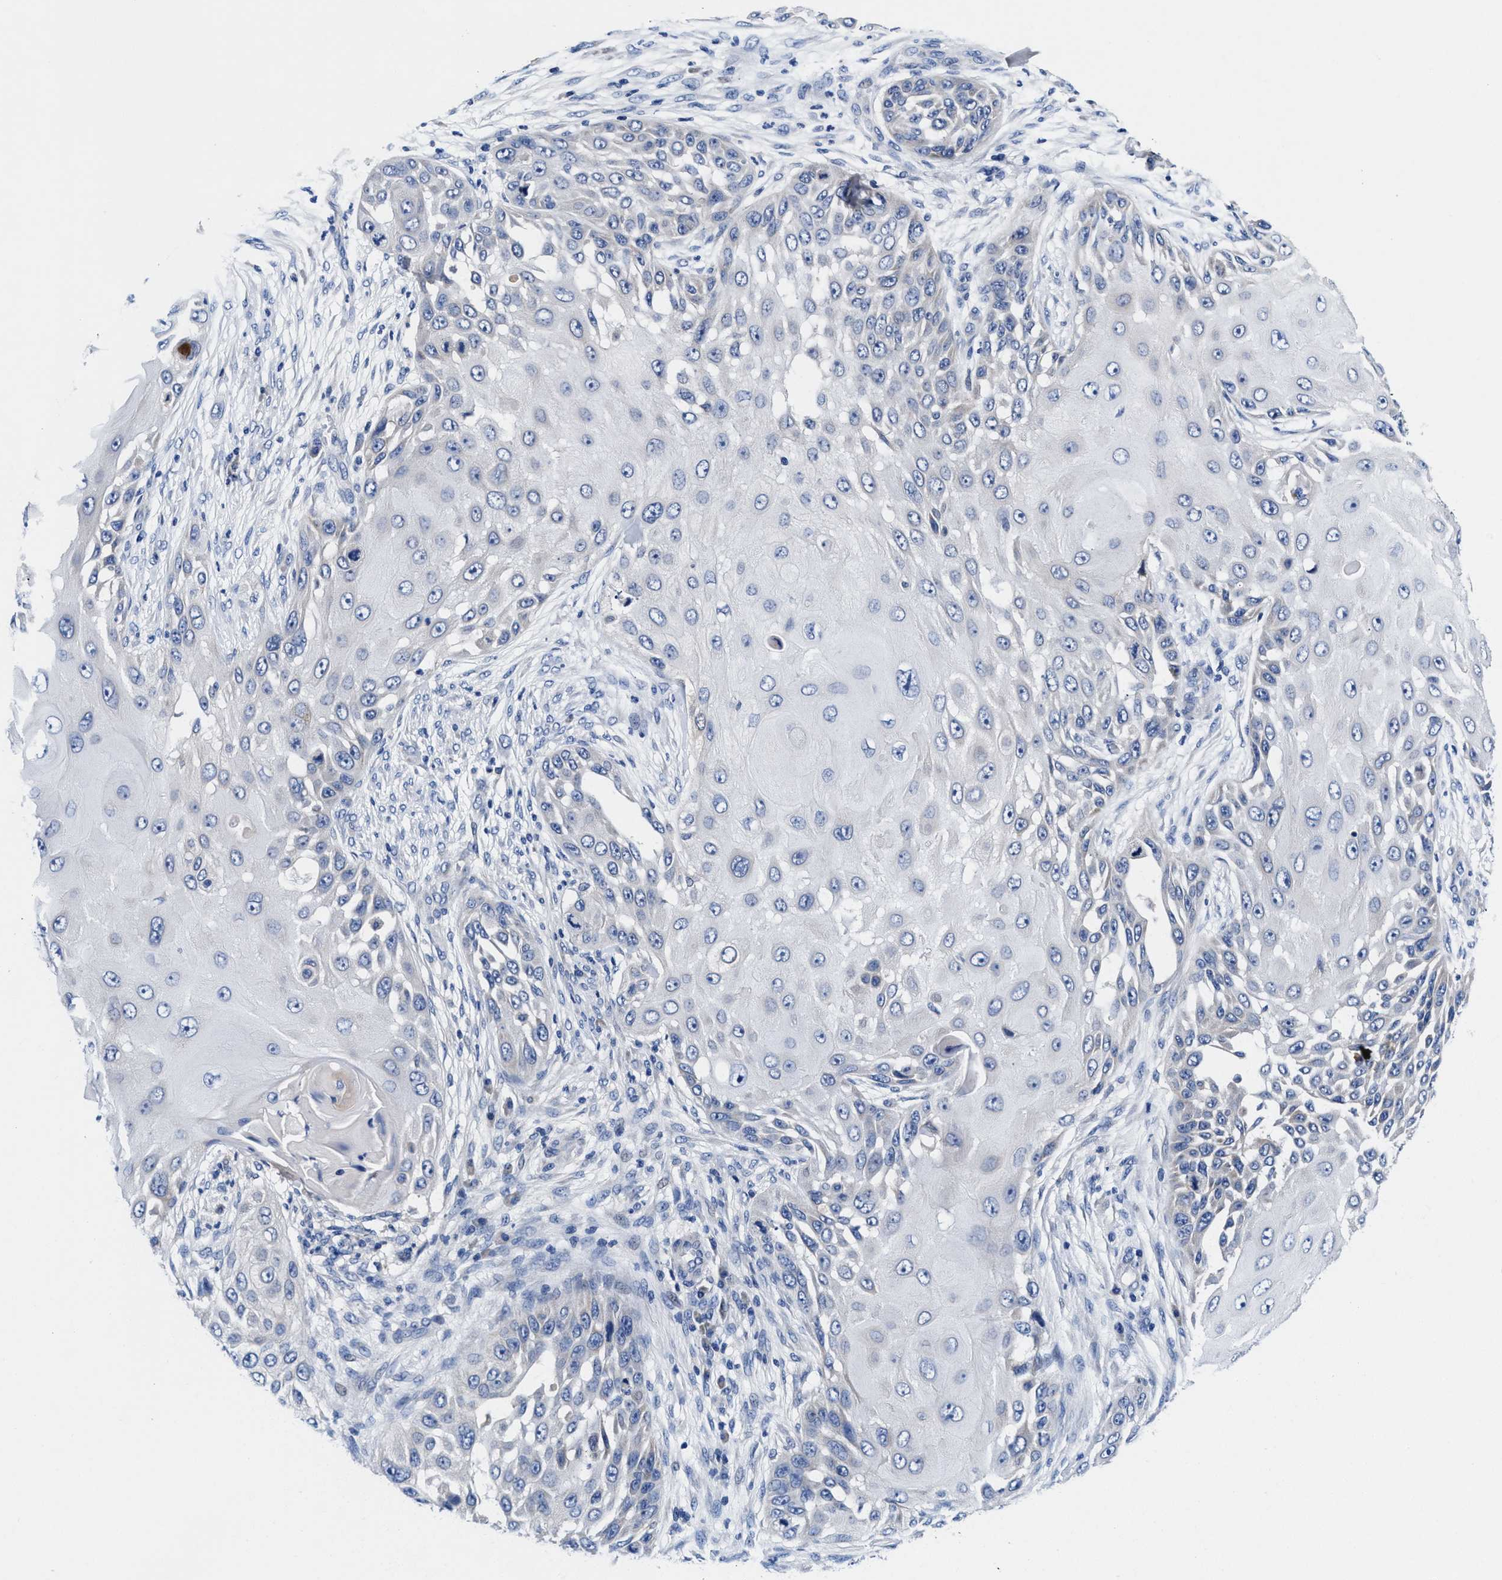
{"staining": {"intensity": "negative", "quantity": "none", "location": "none"}, "tissue": "skin cancer", "cell_type": "Tumor cells", "image_type": "cancer", "snomed": [{"axis": "morphology", "description": "Squamous cell carcinoma, NOS"}, {"axis": "topography", "description": "Skin"}], "caption": "Immunohistochemical staining of squamous cell carcinoma (skin) displays no significant positivity in tumor cells.", "gene": "DHRS13", "patient": {"sex": "female", "age": 44}}